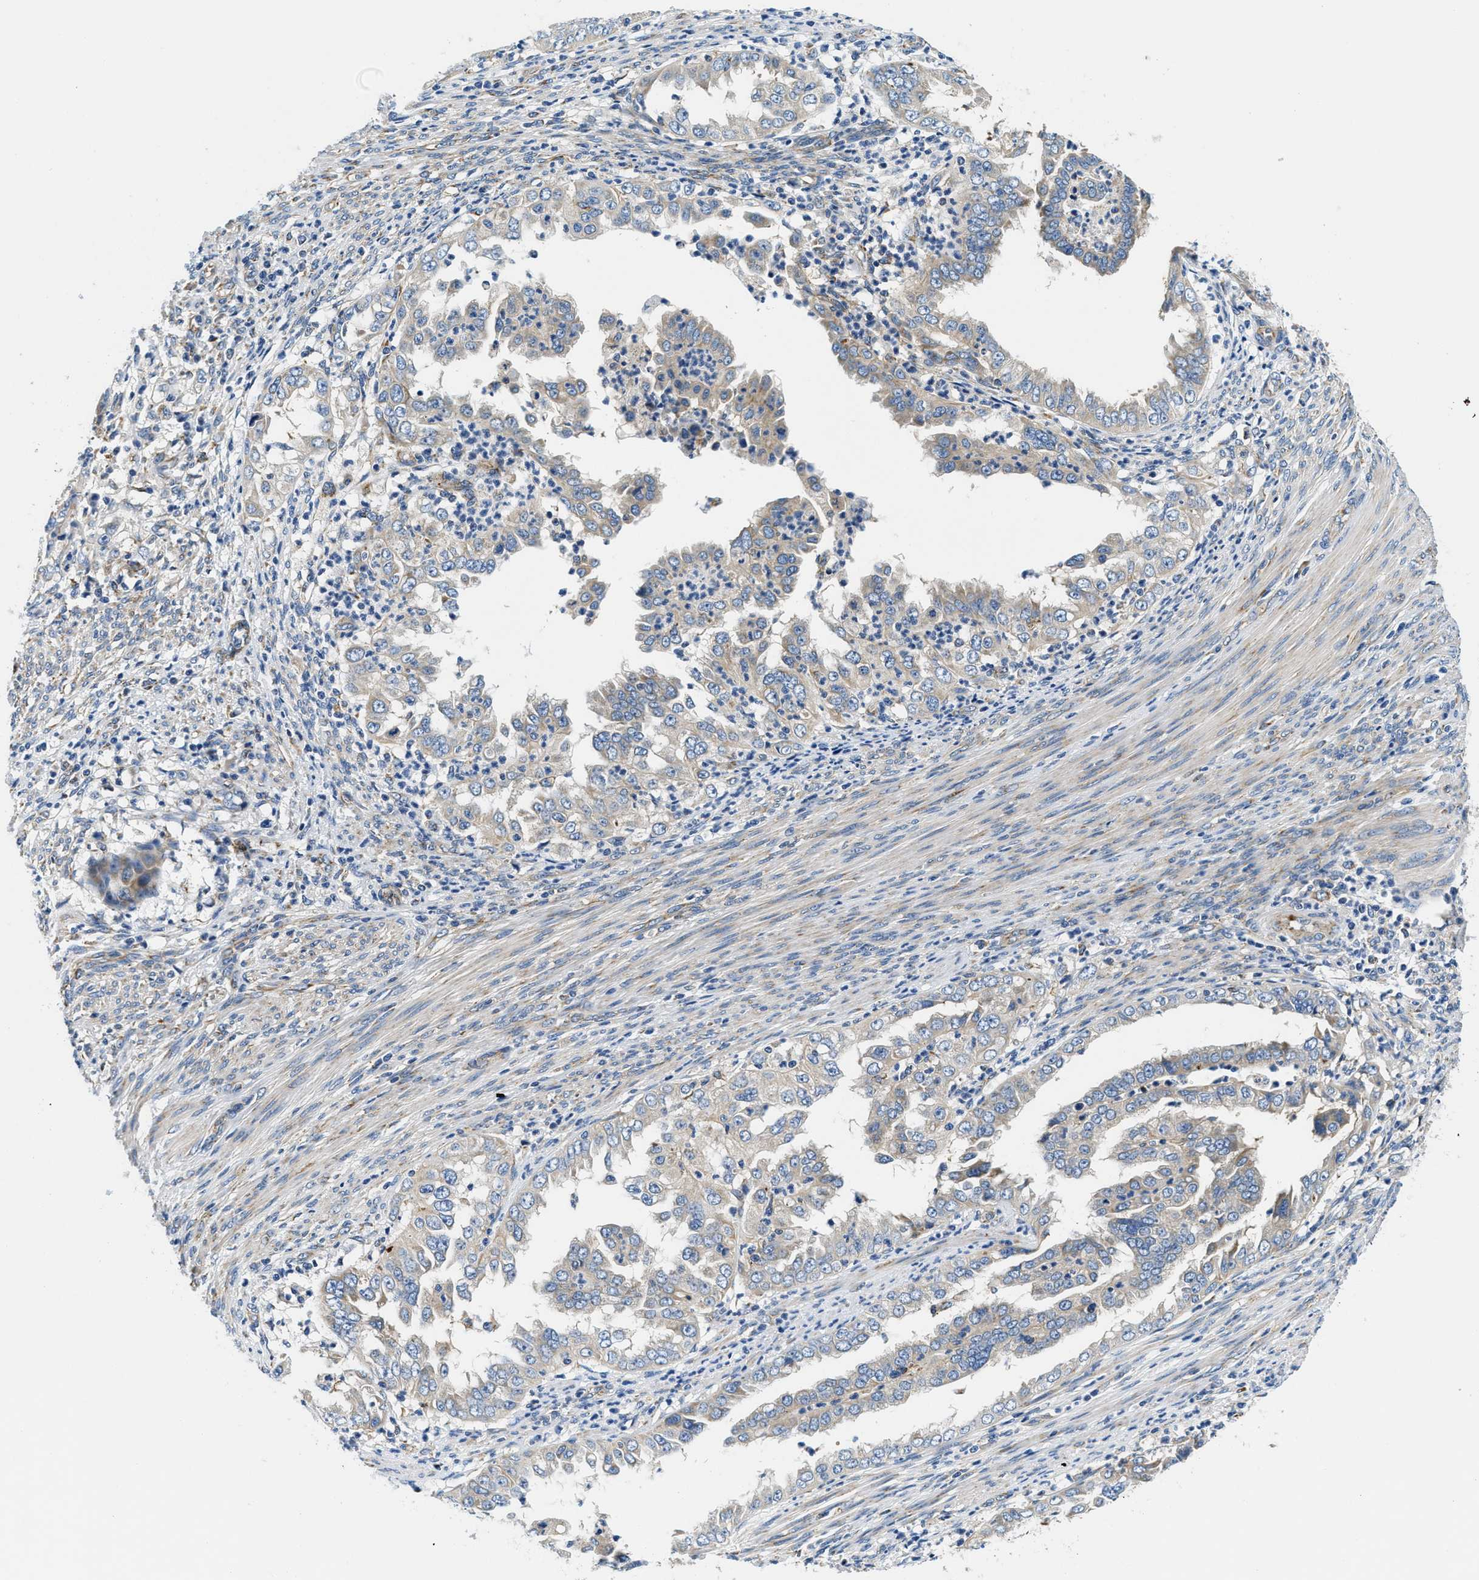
{"staining": {"intensity": "moderate", "quantity": "<25%", "location": "cytoplasmic/membranous"}, "tissue": "endometrial cancer", "cell_type": "Tumor cells", "image_type": "cancer", "snomed": [{"axis": "morphology", "description": "Adenocarcinoma, NOS"}, {"axis": "topography", "description": "Endometrium"}], "caption": "Immunohistochemical staining of endometrial adenocarcinoma shows low levels of moderate cytoplasmic/membranous staining in approximately <25% of tumor cells.", "gene": "SAMD4B", "patient": {"sex": "female", "age": 85}}